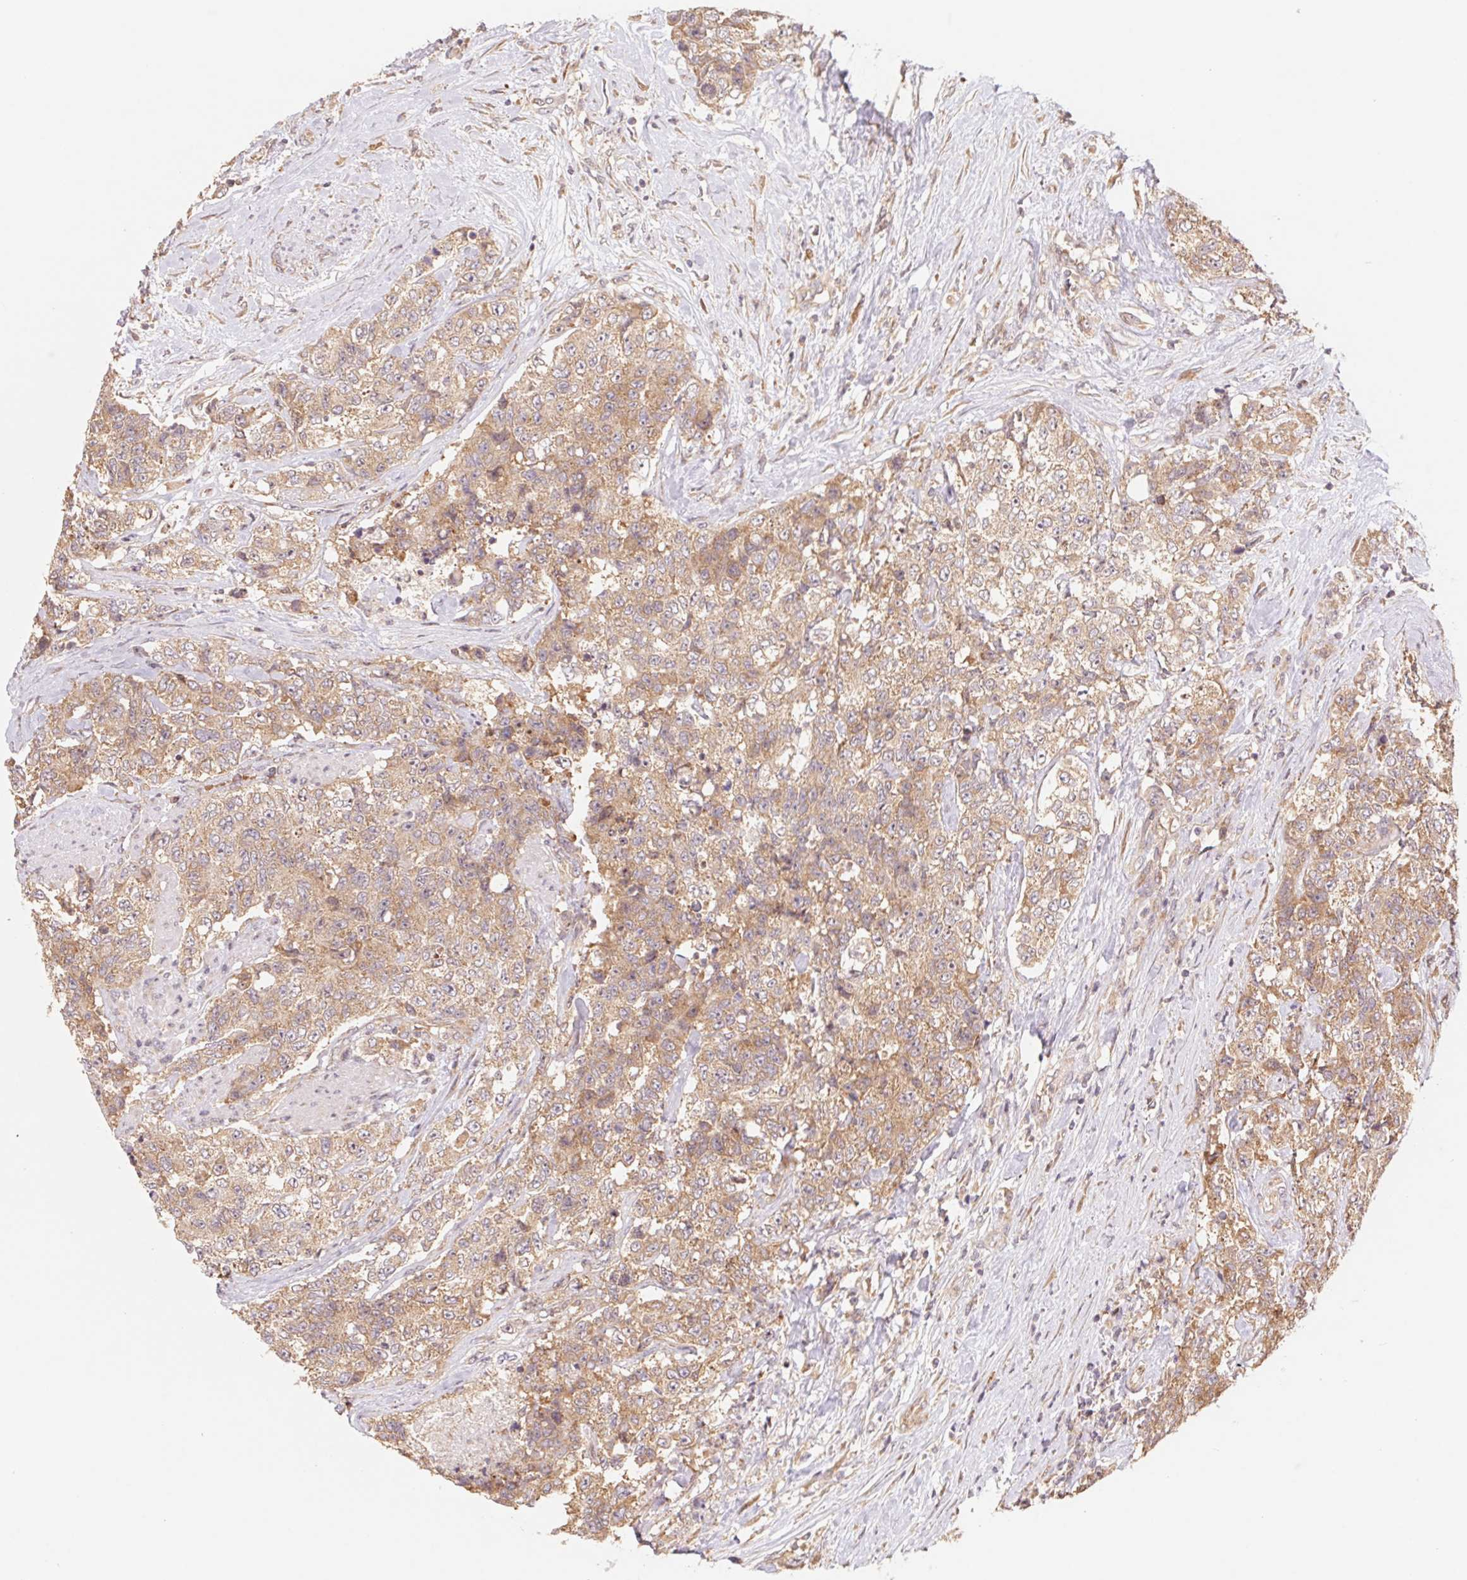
{"staining": {"intensity": "weak", "quantity": ">75%", "location": "cytoplasmic/membranous"}, "tissue": "urothelial cancer", "cell_type": "Tumor cells", "image_type": "cancer", "snomed": [{"axis": "morphology", "description": "Urothelial carcinoma, High grade"}, {"axis": "topography", "description": "Urinary bladder"}], "caption": "Weak cytoplasmic/membranous staining is appreciated in about >75% of tumor cells in urothelial cancer.", "gene": "RPL27A", "patient": {"sex": "female", "age": 78}}